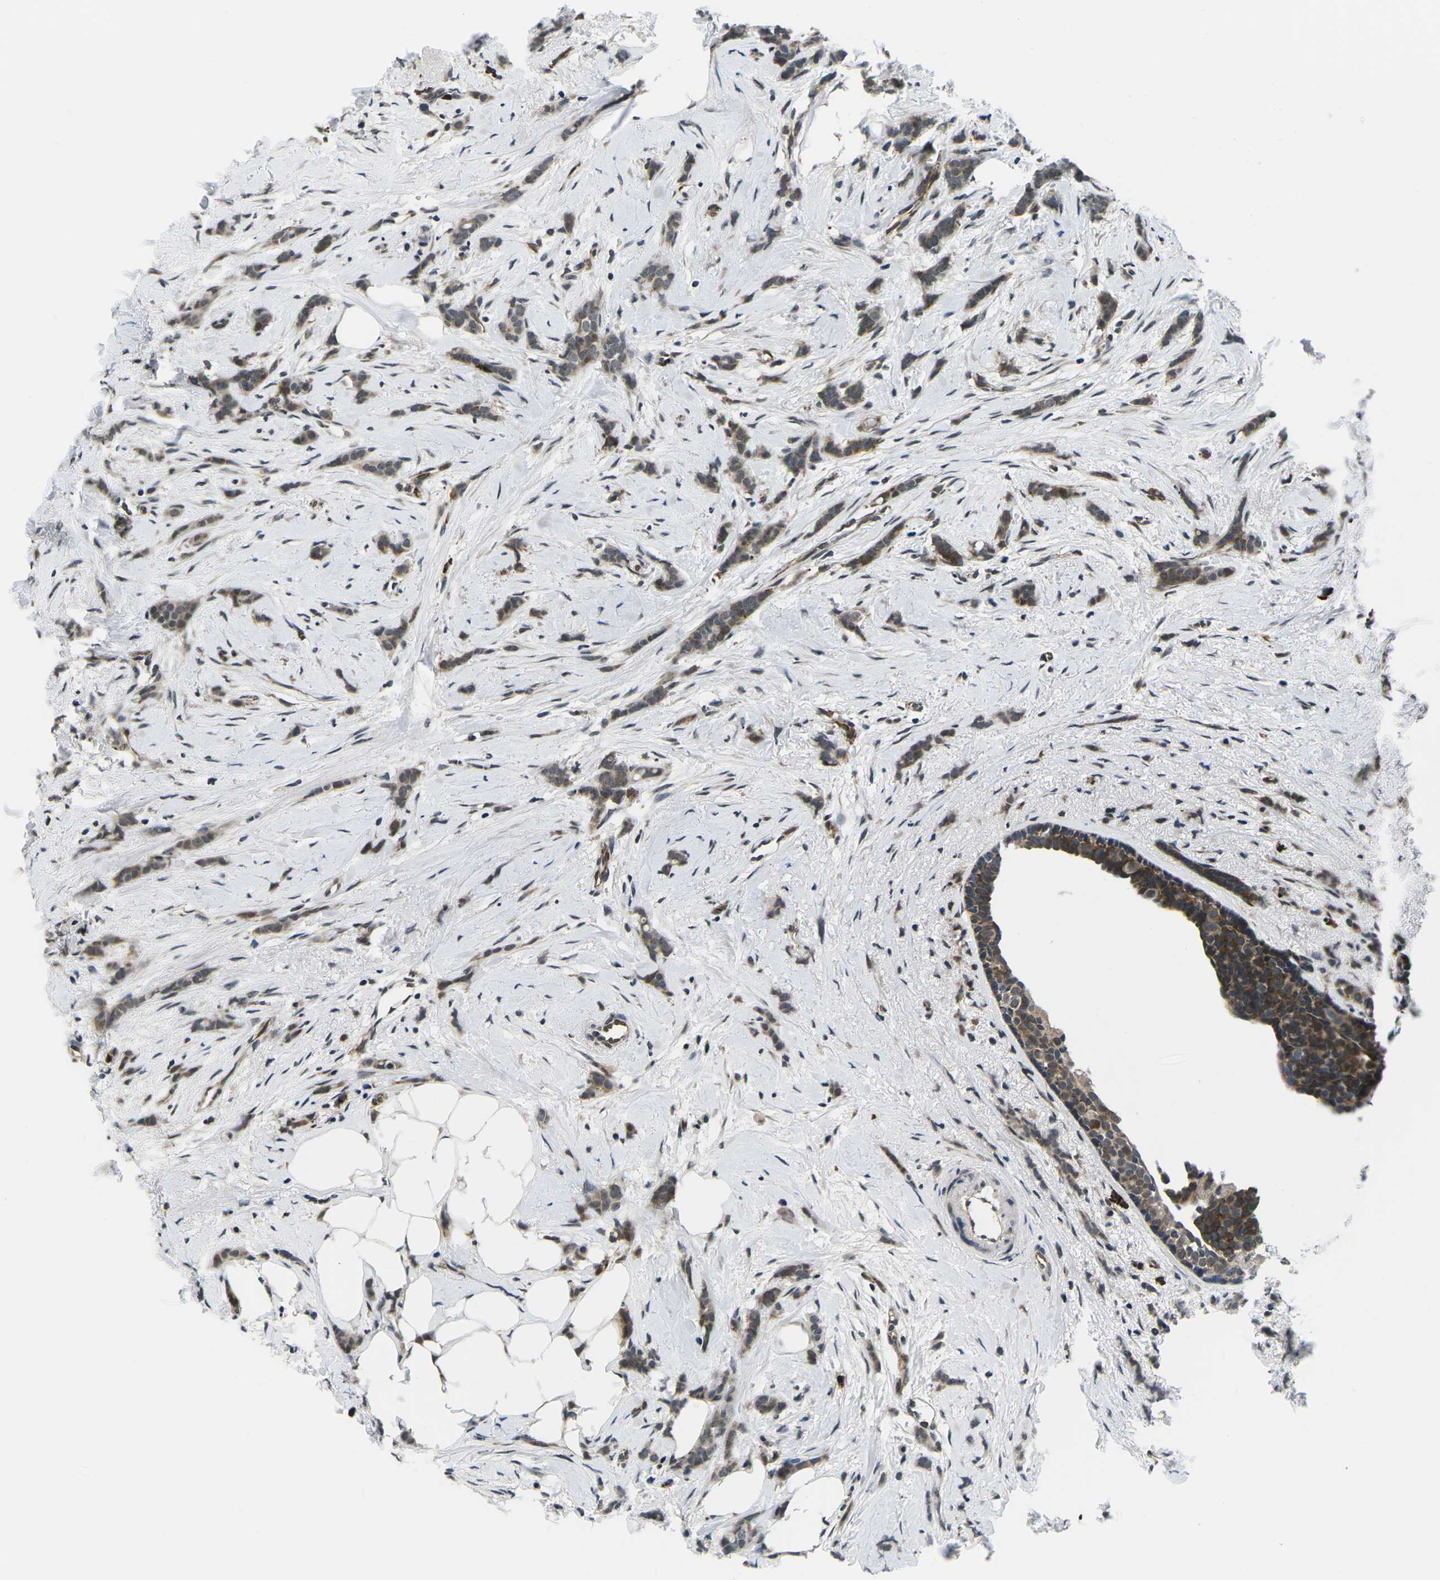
{"staining": {"intensity": "moderate", "quantity": ">75%", "location": "cytoplasmic/membranous,nuclear"}, "tissue": "breast cancer", "cell_type": "Tumor cells", "image_type": "cancer", "snomed": [{"axis": "morphology", "description": "Lobular carcinoma, in situ"}, {"axis": "morphology", "description": "Lobular carcinoma"}, {"axis": "topography", "description": "Breast"}], "caption": "A brown stain highlights moderate cytoplasmic/membranous and nuclear expression of a protein in human breast cancer (lobular carcinoma) tumor cells.", "gene": "CCNE1", "patient": {"sex": "female", "age": 41}}